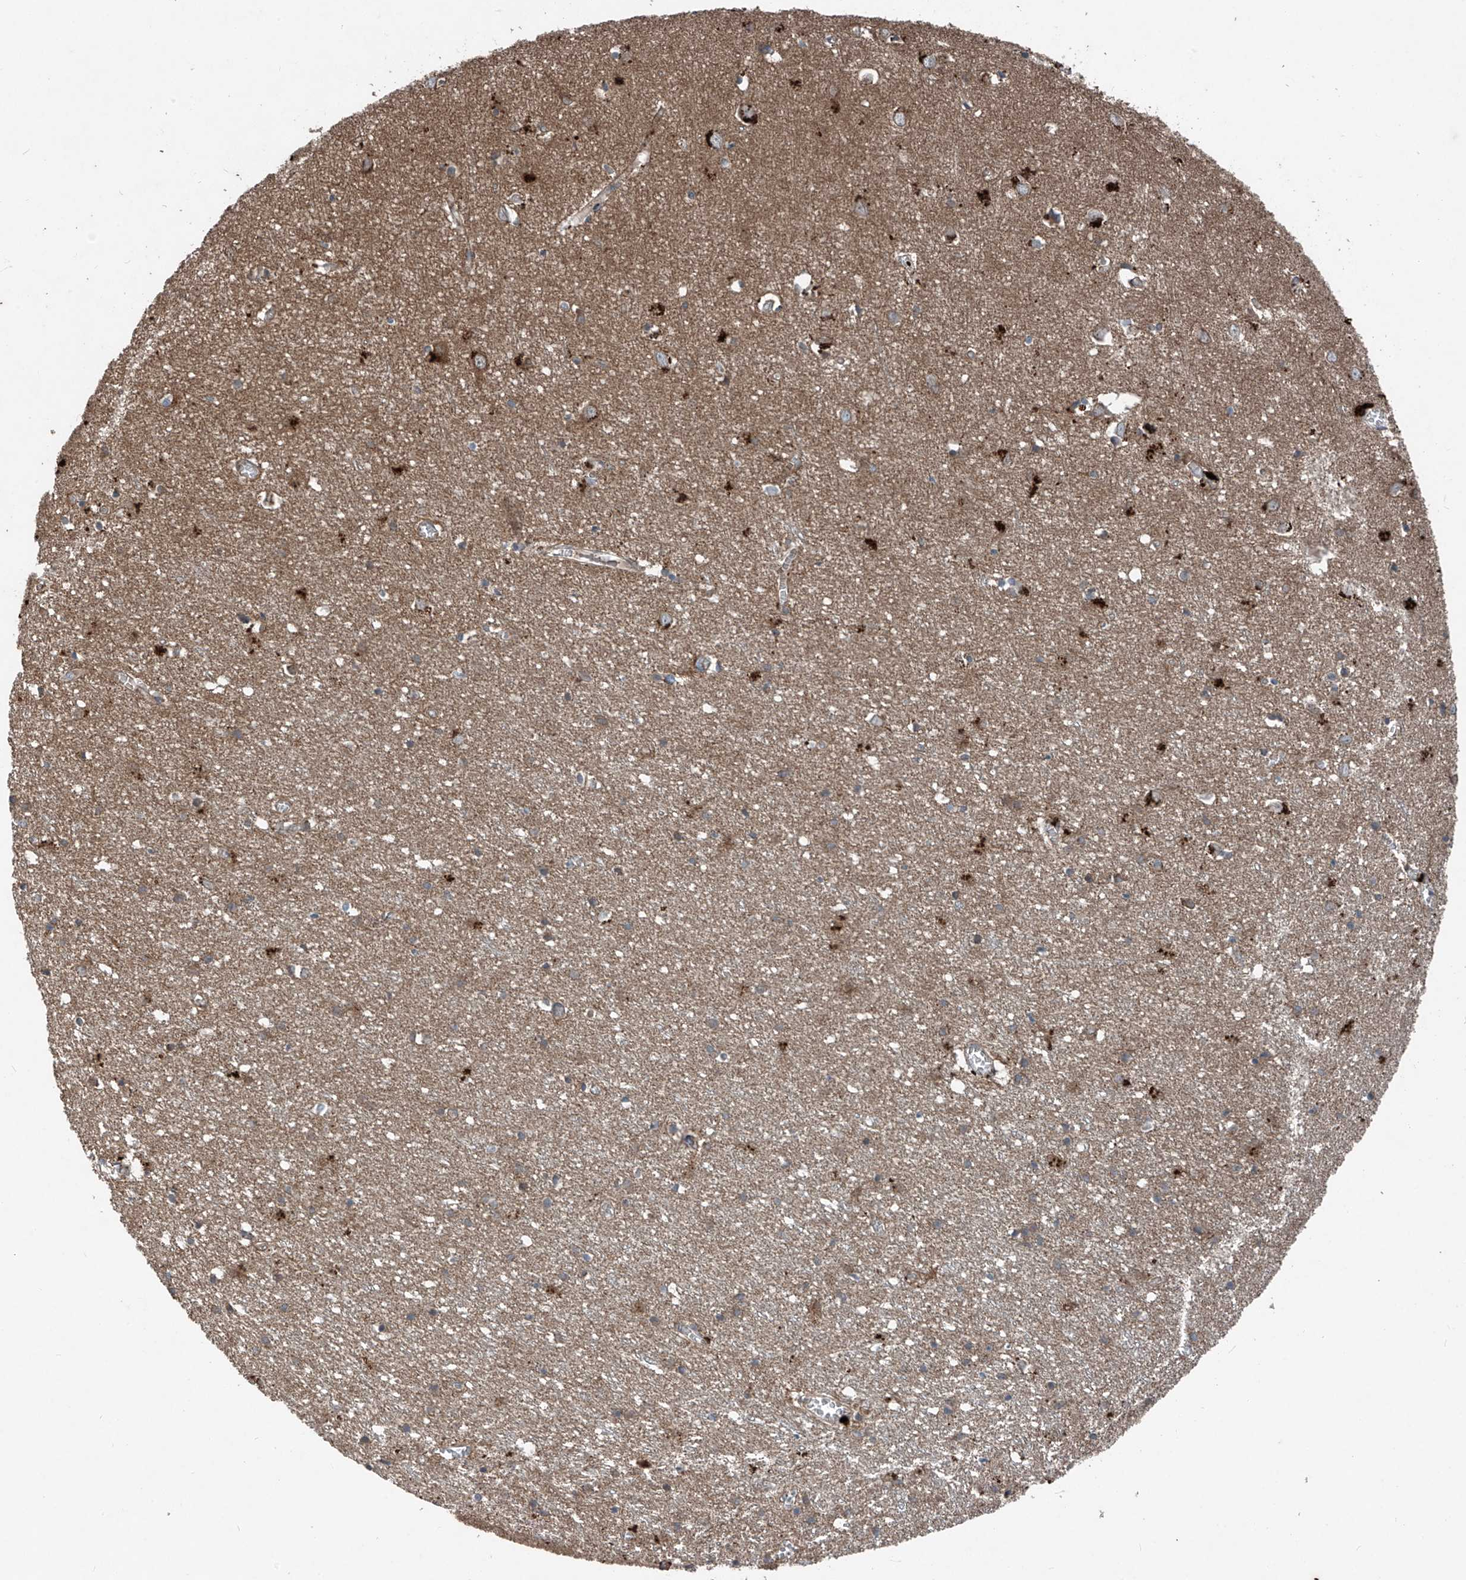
{"staining": {"intensity": "weak", "quantity": ">75%", "location": "cytoplasmic/membranous"}, "tissue": "cerebral cortex", "cell_type": "Endothelial cells", "image_type": "normal", "snomed": [{"axis": "morphology", "description": "Normal tissue, NOS"}, {"axis": "topography", "description": "Cerebral cortex"}], "caption": "Immunohistochemical staining of benign human cerebral cortex displays low levels of weak cytoplasmic/membranous expression in about >75% of endothelial cells.", "gene": "FOXRED2", "patient": {"sex": "female", "age": 64}}